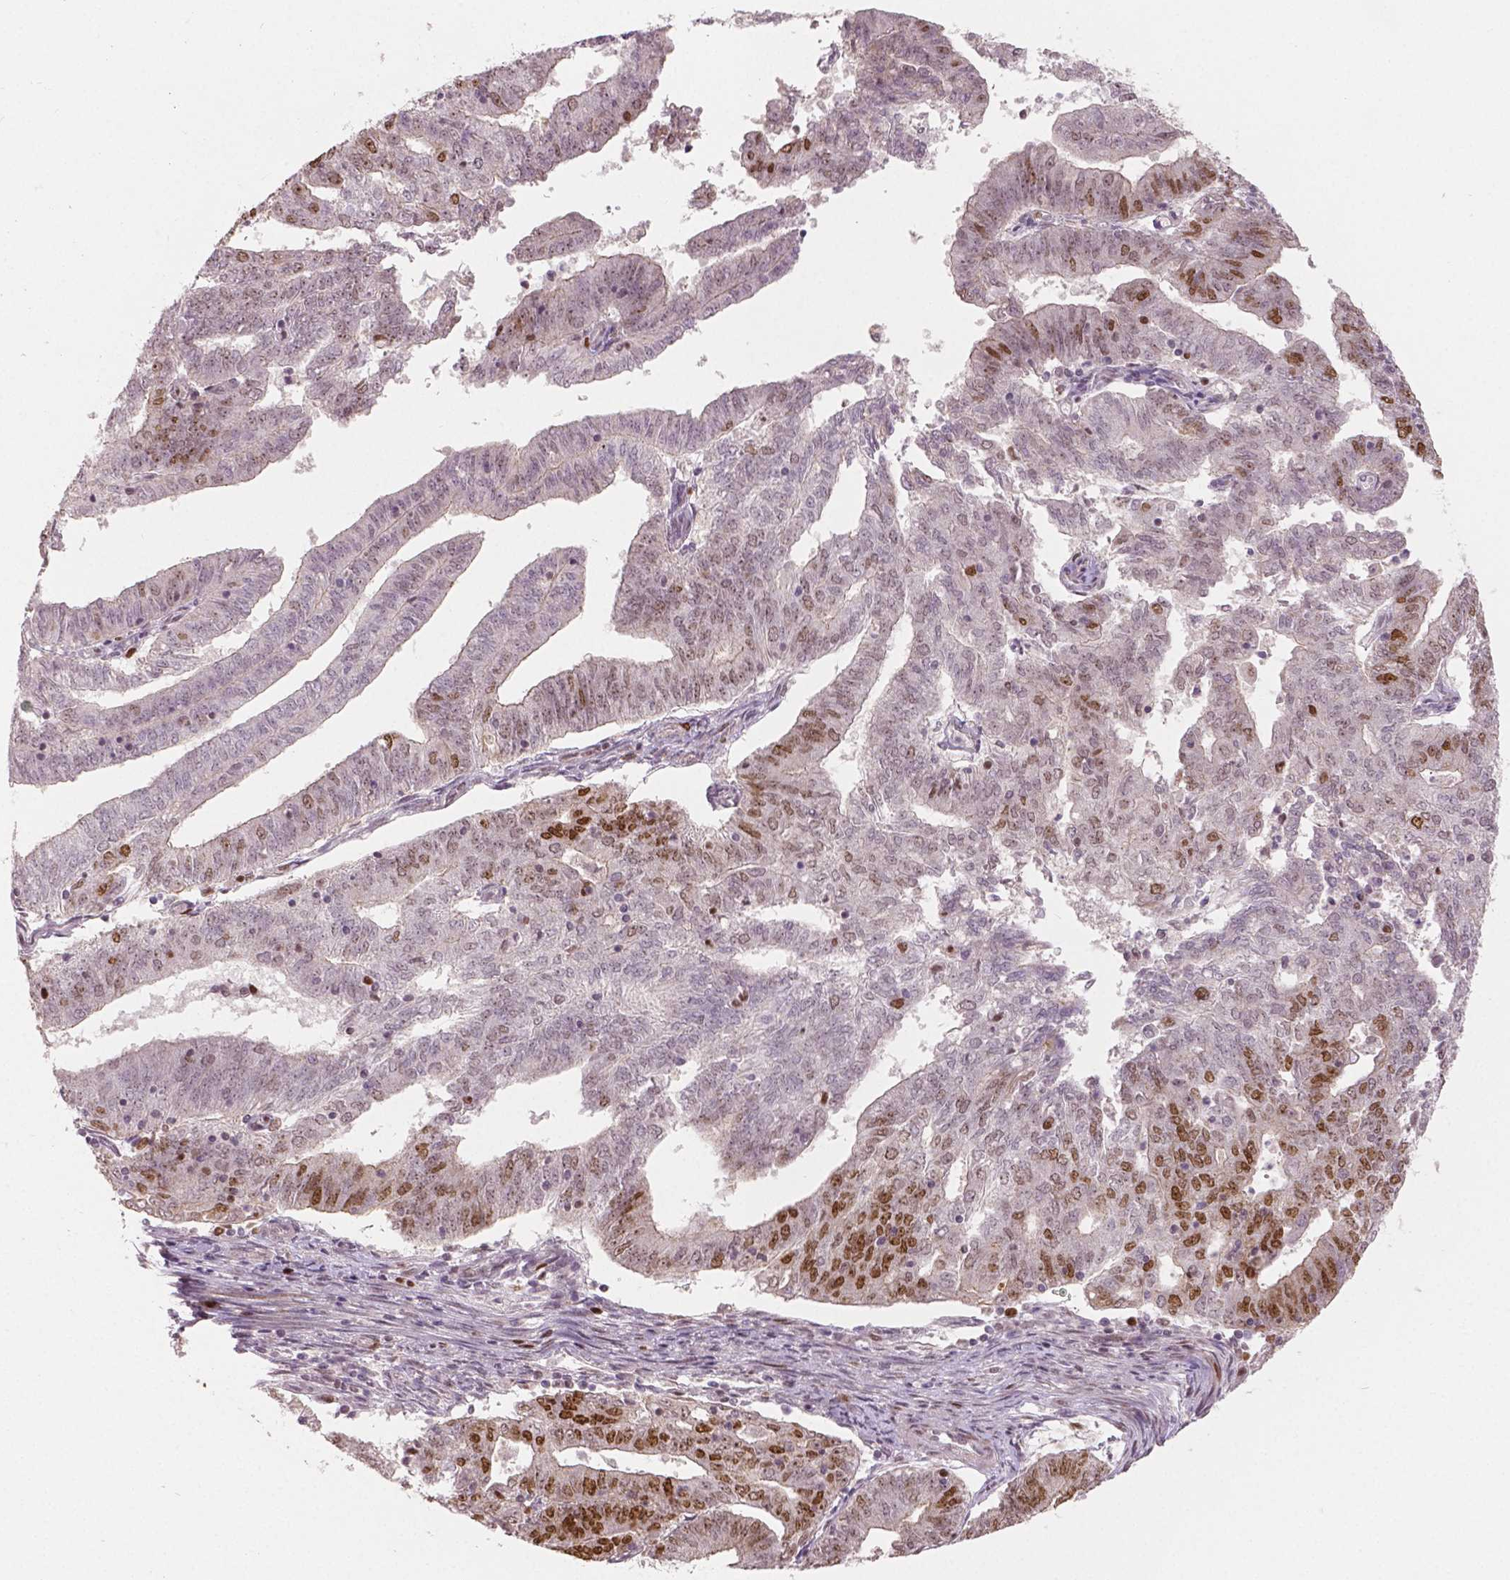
{"staining": {"intensity": "moderate", "quantity": "25%-75%", "location": "nuclear"}, "tissue": "endometrial cancer", "cell_type": "Tumor cells", "image_type": "cancer", "snomed": [{"axis": "morphology", "description": "Adenocarcinoma, NOS"}, {"axis": "topography", "description": "Endometrium"}], "caption": "Adenocarcinoma (endometrial) stained for a protein shows moderate nuclear positivity in tumor cells.", "gene": "NSD2", "patient": {"sex": "female", "age": 82}}